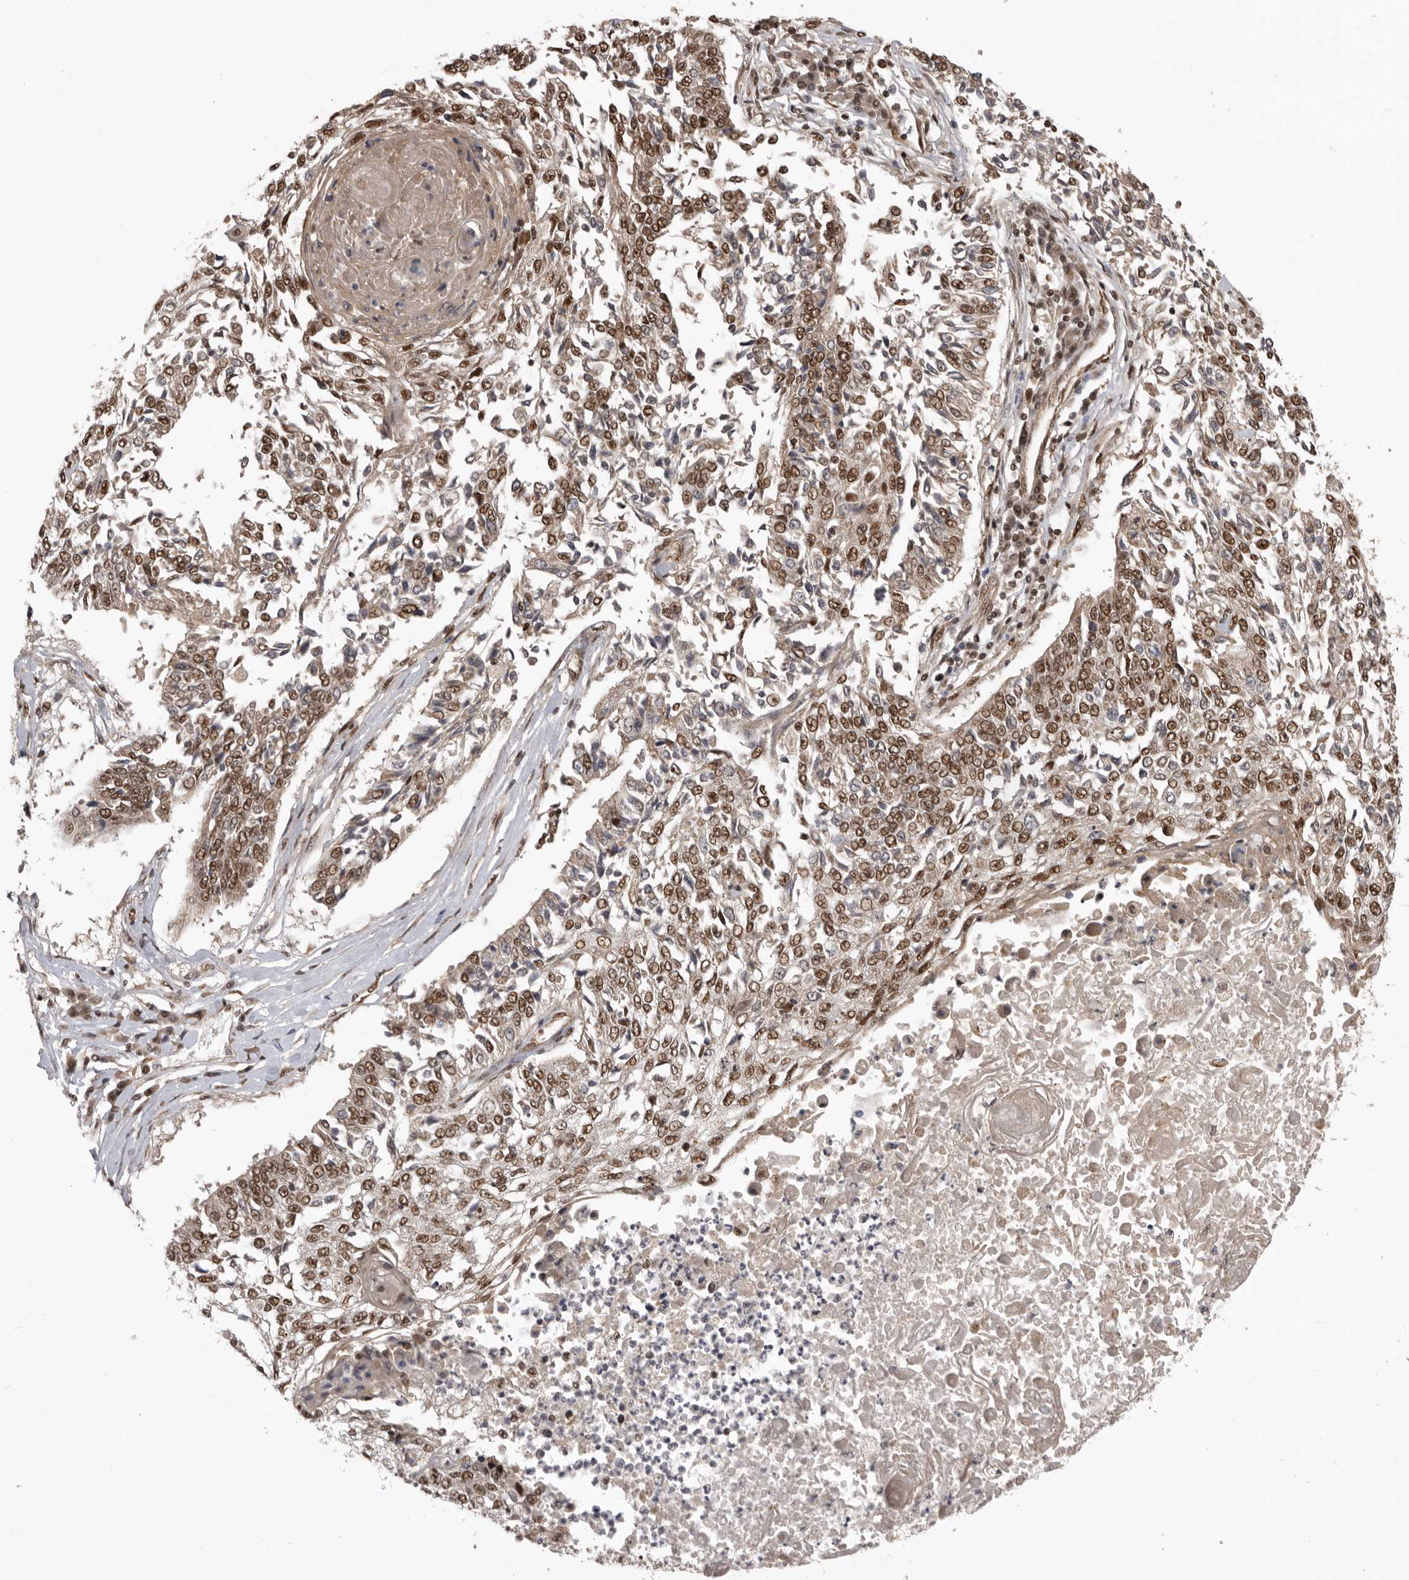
{"staining": {"intensity": "strong", "quantity": ">75%", "location": "nuclear"}, "tissue": "lung cancer", "cell_type": "Tumor cells", "image_type": "cancer", "snomed": [{"axis": "morphology", "description": "Normal tissue, NOS"}, {"axis": "morphology", "description": "Squamous cell carcinoma, NOS"}, {"axis": "topography", "description": "Cartilage tissue"}, {"axis": "topography", "description": "Bronchus"}, {"axis": "topography", "description": "Lung"}, {"axis": "topography", "description": "Peripheral nerve tissue"}], "caption": "Approximately >75% of tumor cells in human squamous cell carcinoma (lung) display strong nuclear protein positivity as visualized by brown immunohistochemical staining.", "gene": "CBLL1", "patient": {"sex": "female", "age": 49}}